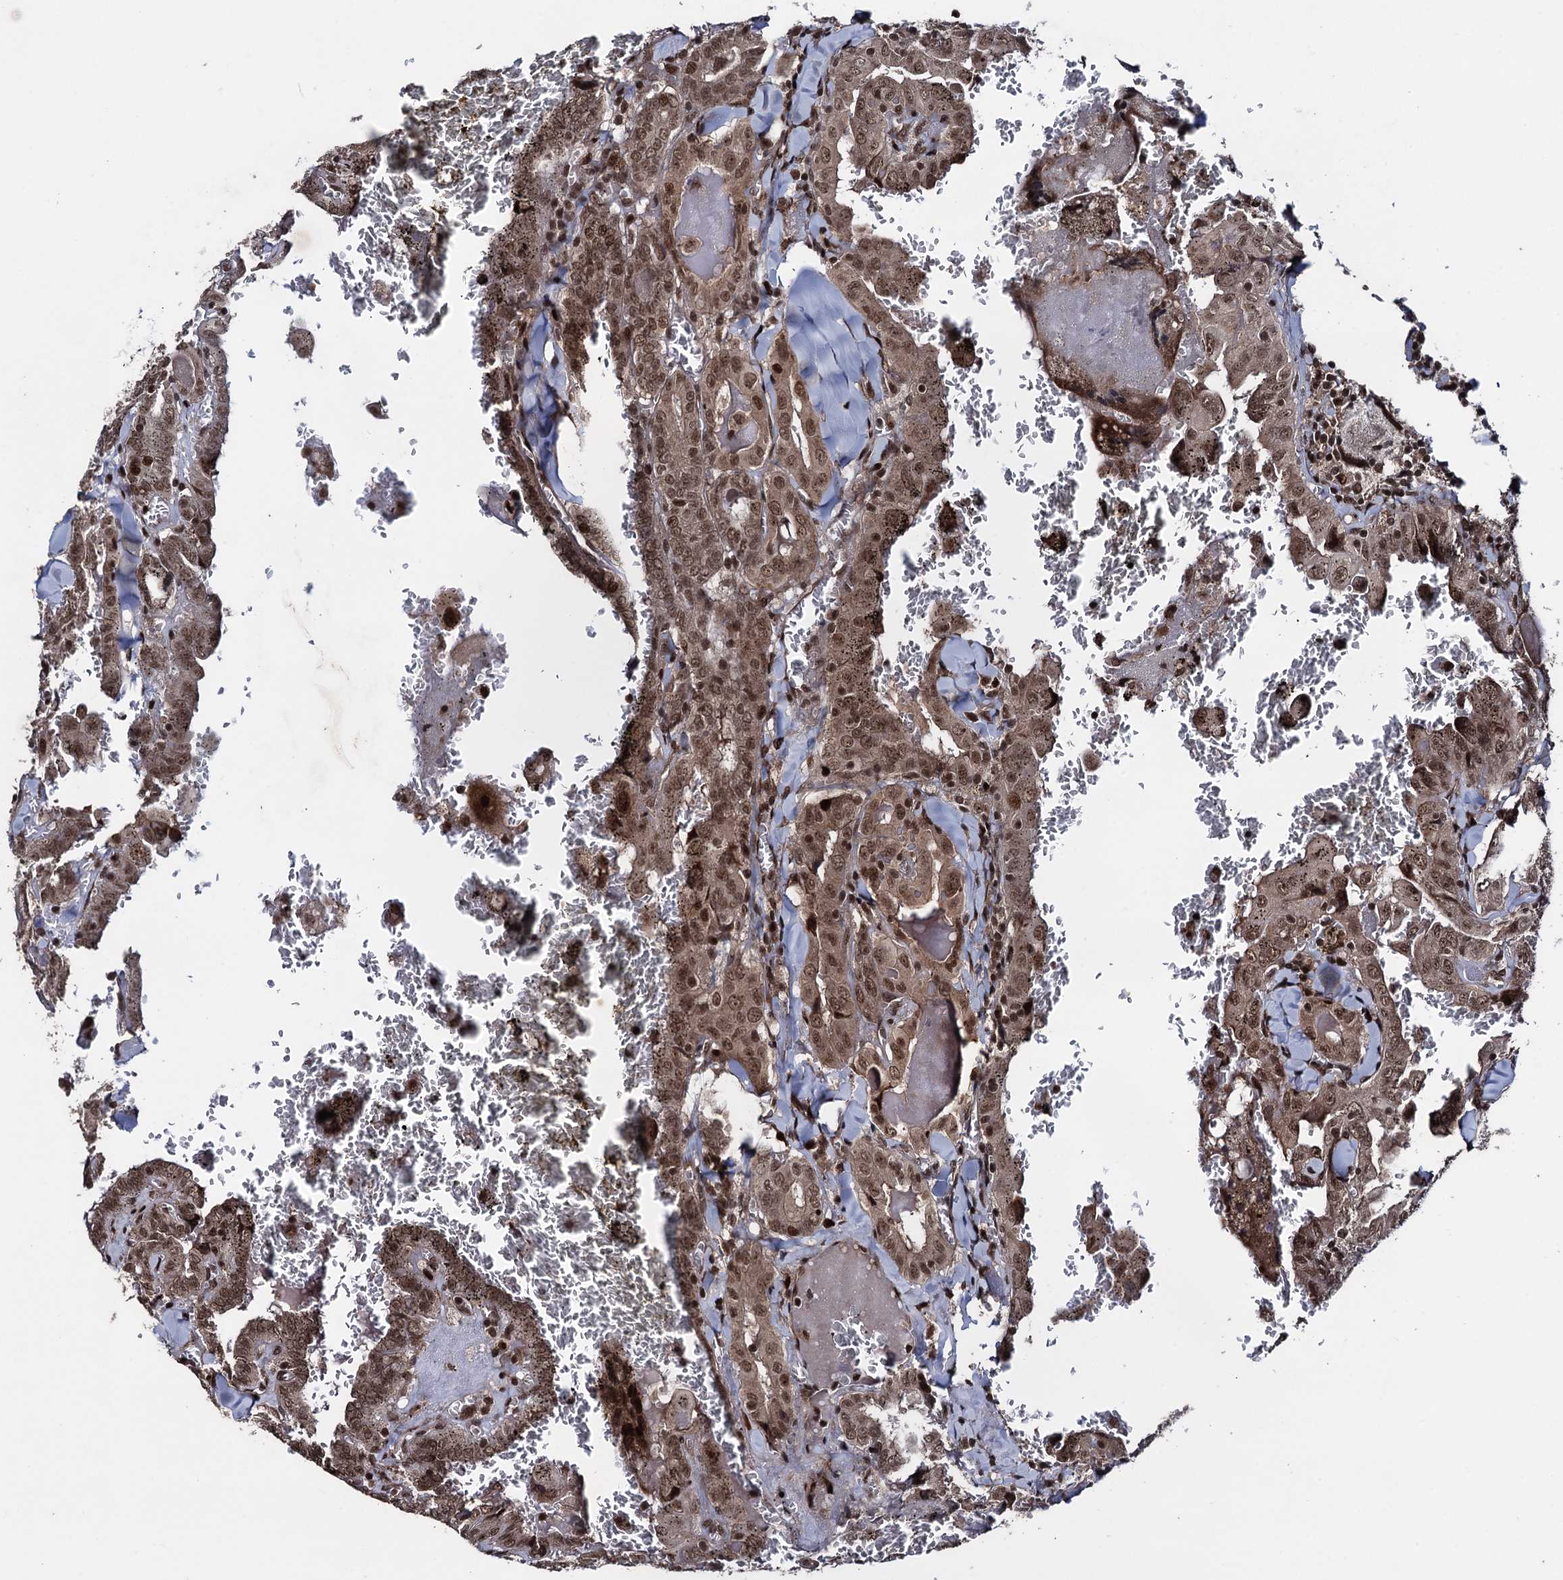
{"staining": {"intensity": "moderate", "quantity": ">75%", "location": "cytoplasmic/membranous,nuclear"}, "tissue": "thyroid cancer", "cell_type": "Tumor cells", "image_type": "cancer", "snomed": [{"axis": "morphology", "description": "Papillary adenocarcinoma, NOS"}, {"axis": "topography", "description": "Thyroid gland"}], "caption": "Immunohistochemical staining of thyroid cancer (papillary adenocarcinoma) exhibits medium levels of moderate cytoplasmic/membranous and nuclear expression in approximately >75% of tumor cells.", "gene": "ZNF169", "patient": {"sex": "female", "age": 72}}